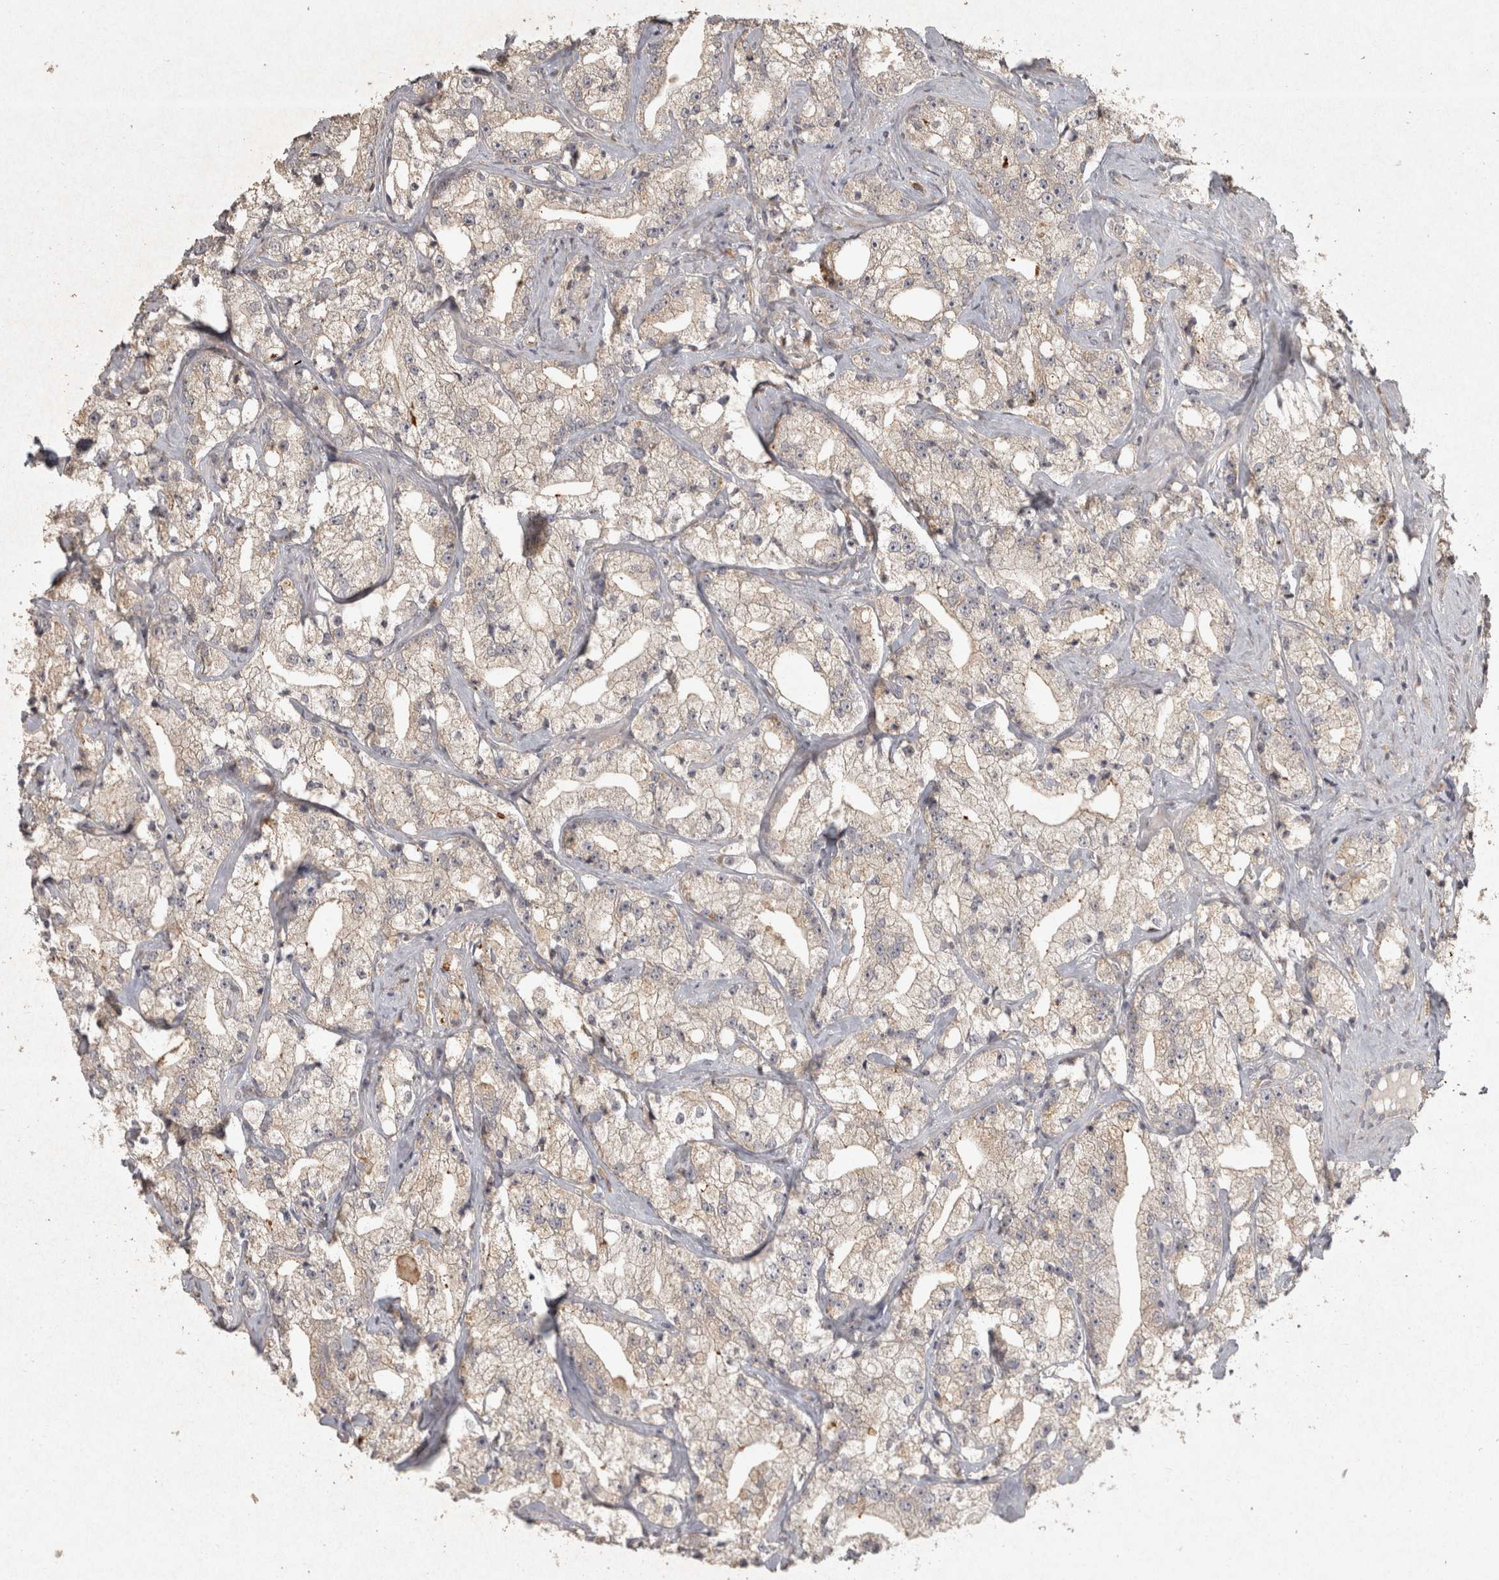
{"staining": {"intensity": "weak", "quantity": "25%-75%", "location": "cytoplasmic/membranous"}, "tissue": "prostate cancer", "cell_type": "Tumor cells", "image_type": "cancer", "snomed": [{"axis": "morphology", "description": "Adenocarcinoma, High grade"}, {"axis": "topography", "description": "Prostate"}], "caption": "Human prostate cancer (adenocarcinoma (high-grade)) stained with a brown dye demonstrates weak cytoplasmic/membranous positive staining in about 25%-75% of tumor cells.", "gene": "OSTN", "patient": {"sex": "male", "age": 64}}